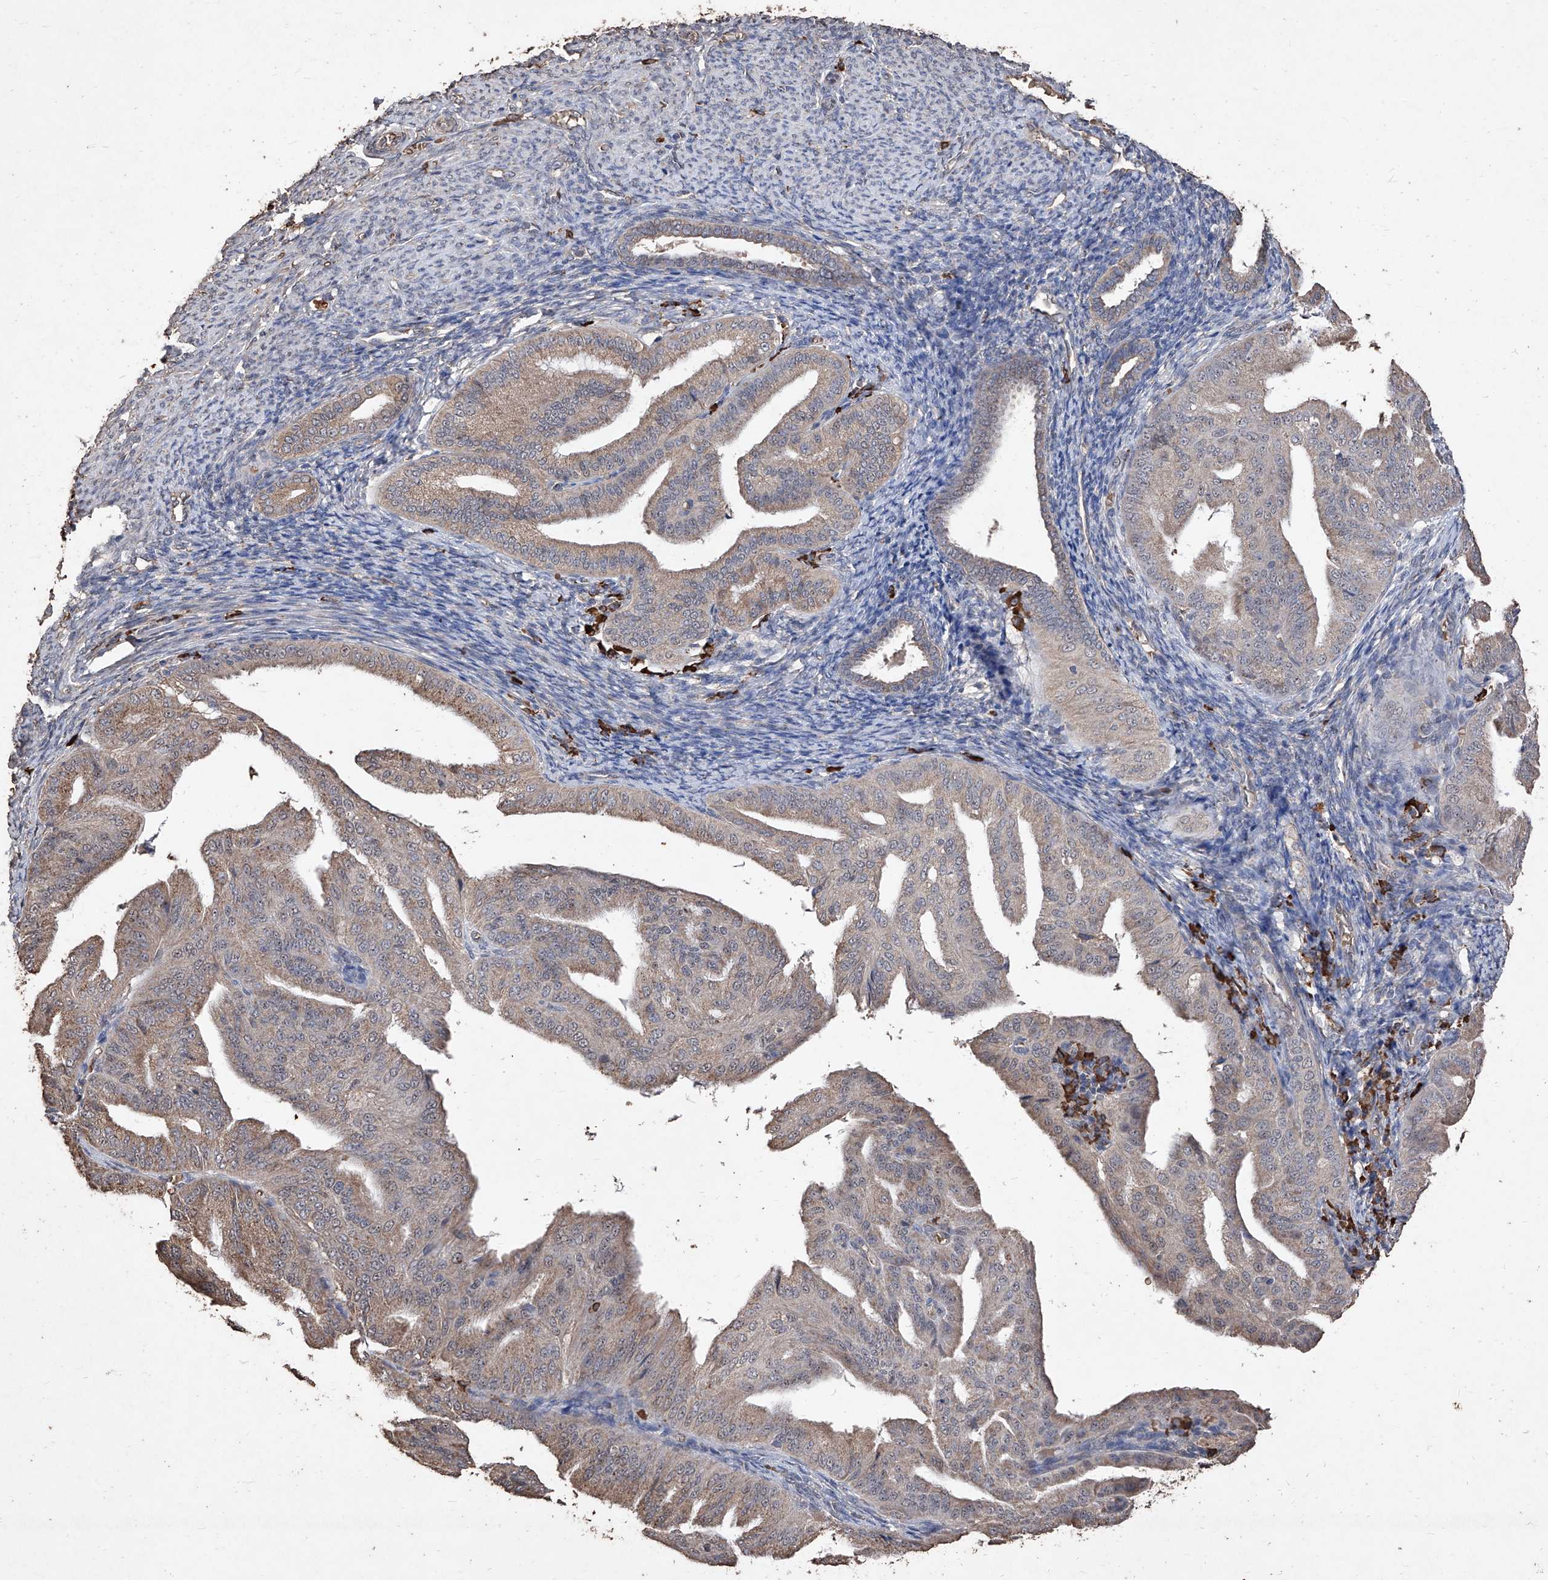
{"staining": {"intensity": "weak", "quantity": ">75%", "location": "cytoplasmic/membranous"}, "tissue": "endometrial cancer", "cell_type": "Tumor cells", "image_type": "cancer", "snomed": [{"axis": "morphology", "description": "Adenocarcinoma, NOS"}, {"axis": "topography", "description": "Endometrium"}], "caption": "Immunohistochemical staining of human endometrial cancer (adenocarcinoma) shows low levels of weak cytoplasmic/membranous protein staining in about >75% of tumor cells. (DAB = brown stain, brightfield microscopy at high magnification).", "gene": "EML1", "patient": {"sex": "female", "age": 58}}